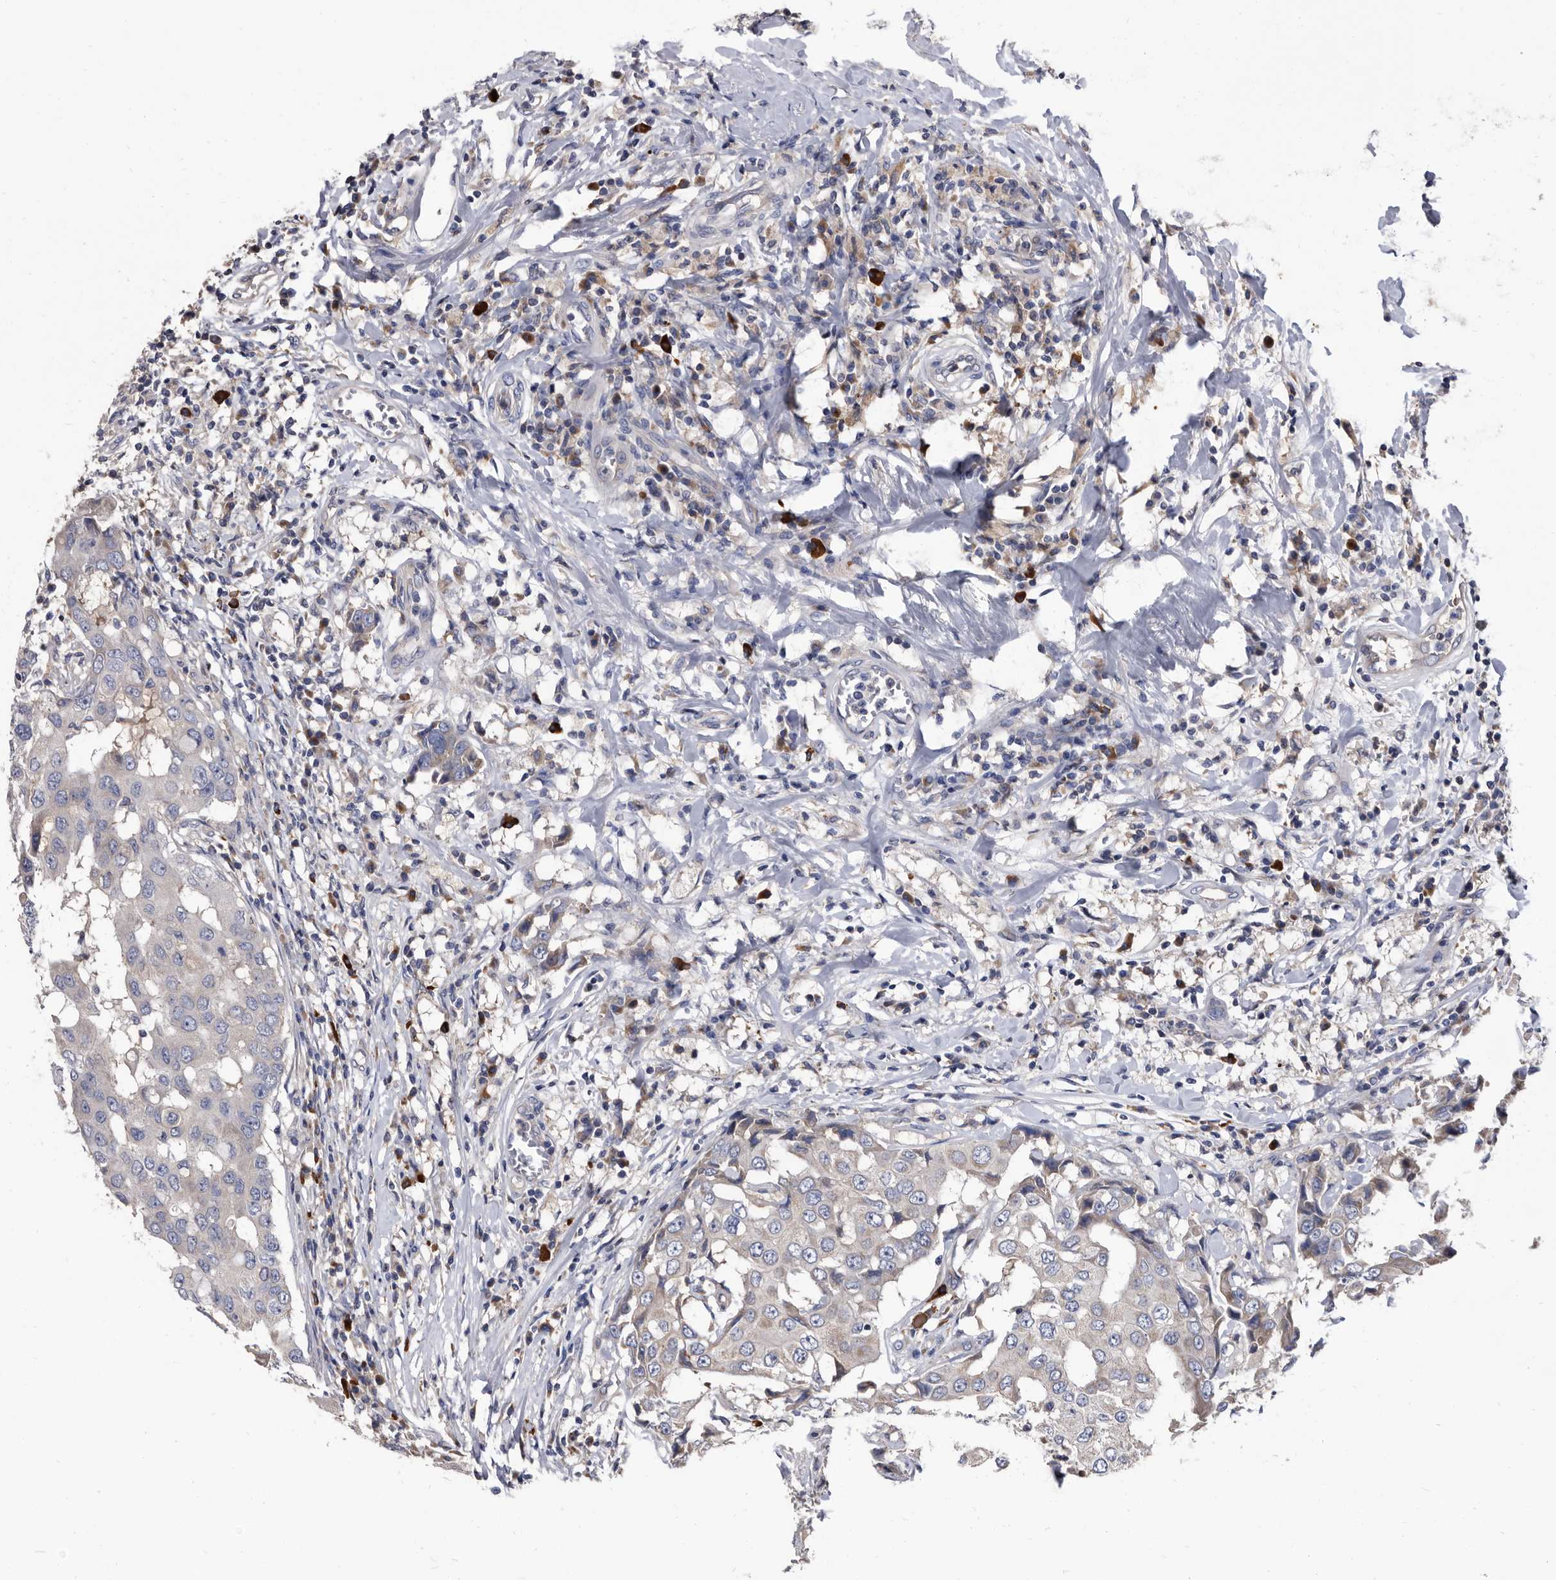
{"staining": {"intensity": "negative", "quantity": "none", "location": "none"}, "tissue": "breast cancer", "cell_type": "Tumor cells", "image_type": "cancer", "snomed": [{"axis": "morphology", "description": "Duct carcinoma"}, {"axis": "topography", "description": "Breast"}], "caption": "Immunohistochemical staining of human breast cancer (intraductal carcinoma) exhibits no significant expression in tumor cells. (Stains: DAB immunohistochemistry with hematoxylin counter stain, Microscopy: brightfield microscopy at high magnification).", "gene": "DTNBP1", "patient": {"sex": "female", "age": 27}}